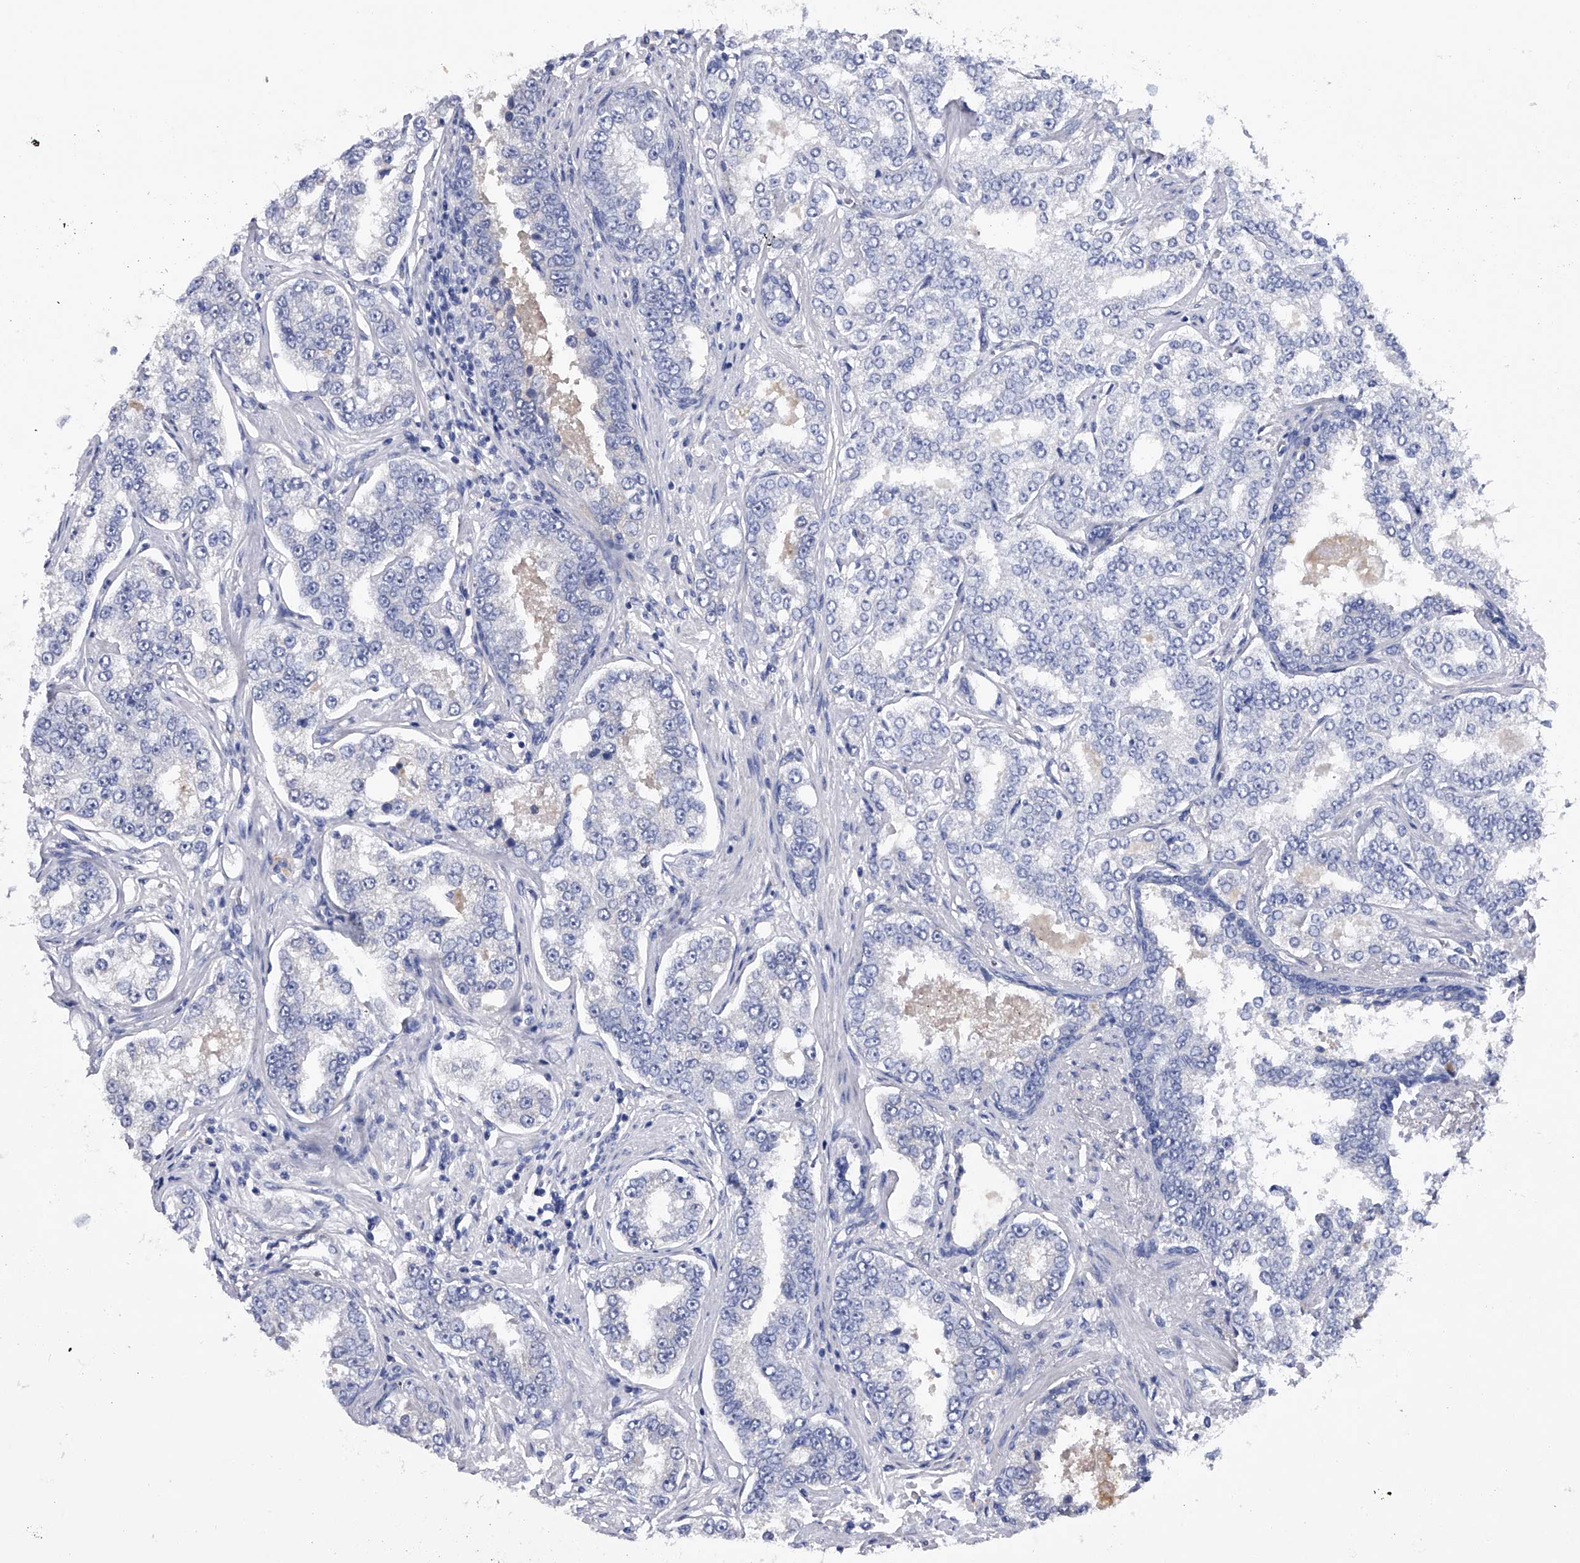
{"staining": {"intensity": "negative", "quantity": "none", "location": "none"}, "tissue": "prostate cancer", "cell_type": "Tumor cells", "image_type": "cancer", "snomed": [{"axis": "morphology", "description": "Normal tissue, NOS"}, {"axis": "morphology", "description": "Adenocarcinoma, High grade"}, {"axis": "topography", "description": "Prostate"}], "caption": "Tumor cells are negative for protein expression in human prostate cancer (high-grade adenocarcinoma).", "gene": "ASNS", "patient": {"sex": "male", "age": 83}}